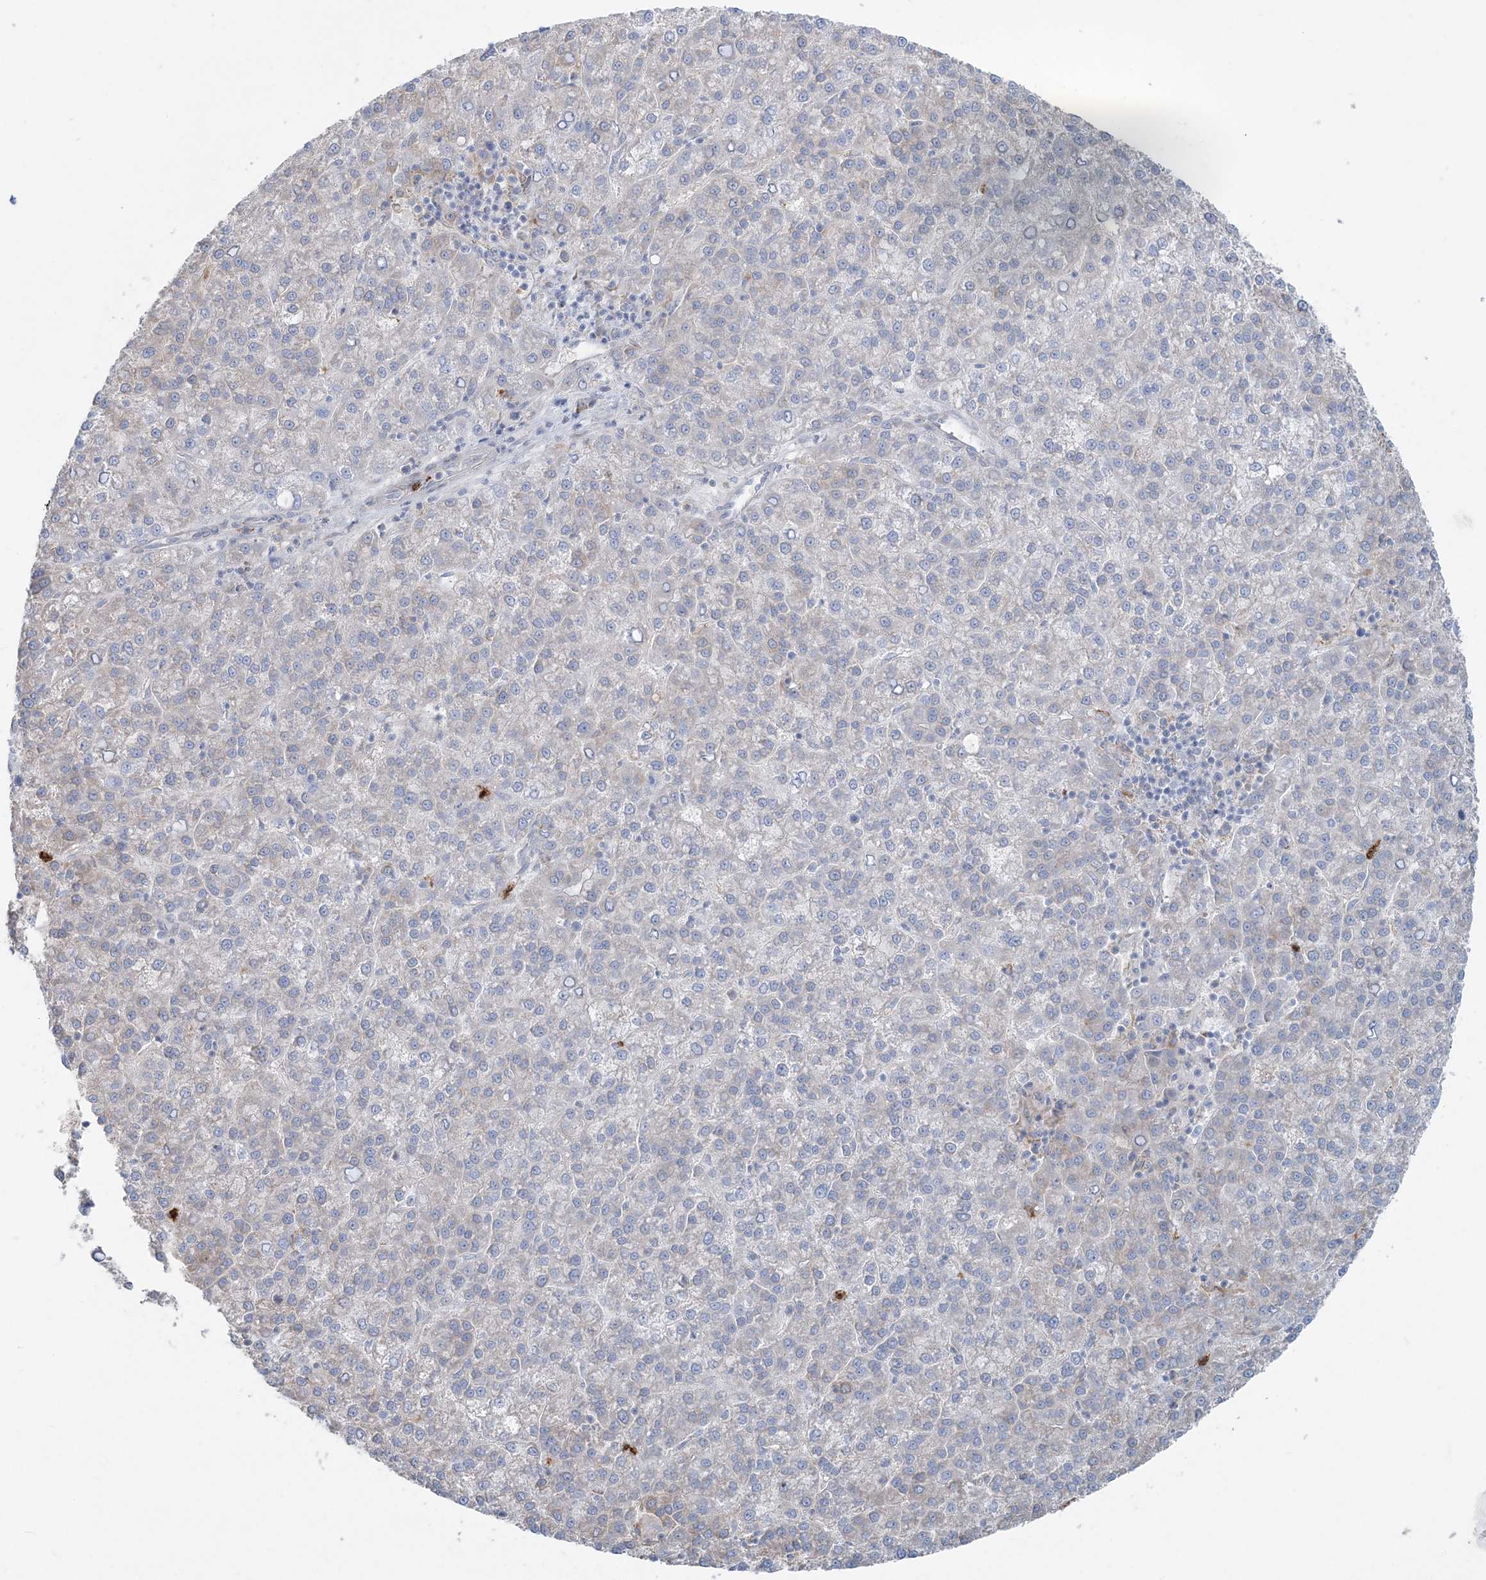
{"staining": {"intensity": "negative", "quantity": "none", "location": "none"}, "tissue": "liver cancer", "cell_type": "Tumor cells", "image_type": "cancer", "snomed": [{"axis": "morphology", "description": "Carcinoma, Hepatocellular, NOS"}, {"axis": "topography", "description": "Liver"}], "caption": "Tumor cells are negative for brown protein staining in hepatocellular carcinoma (liver). (DAB (3,3'-diaminobenzidine) immunohistochemistry (IHC), high magnification).", "gene": "CCNJ", "patient": {"sex": "female", "age": 58}}